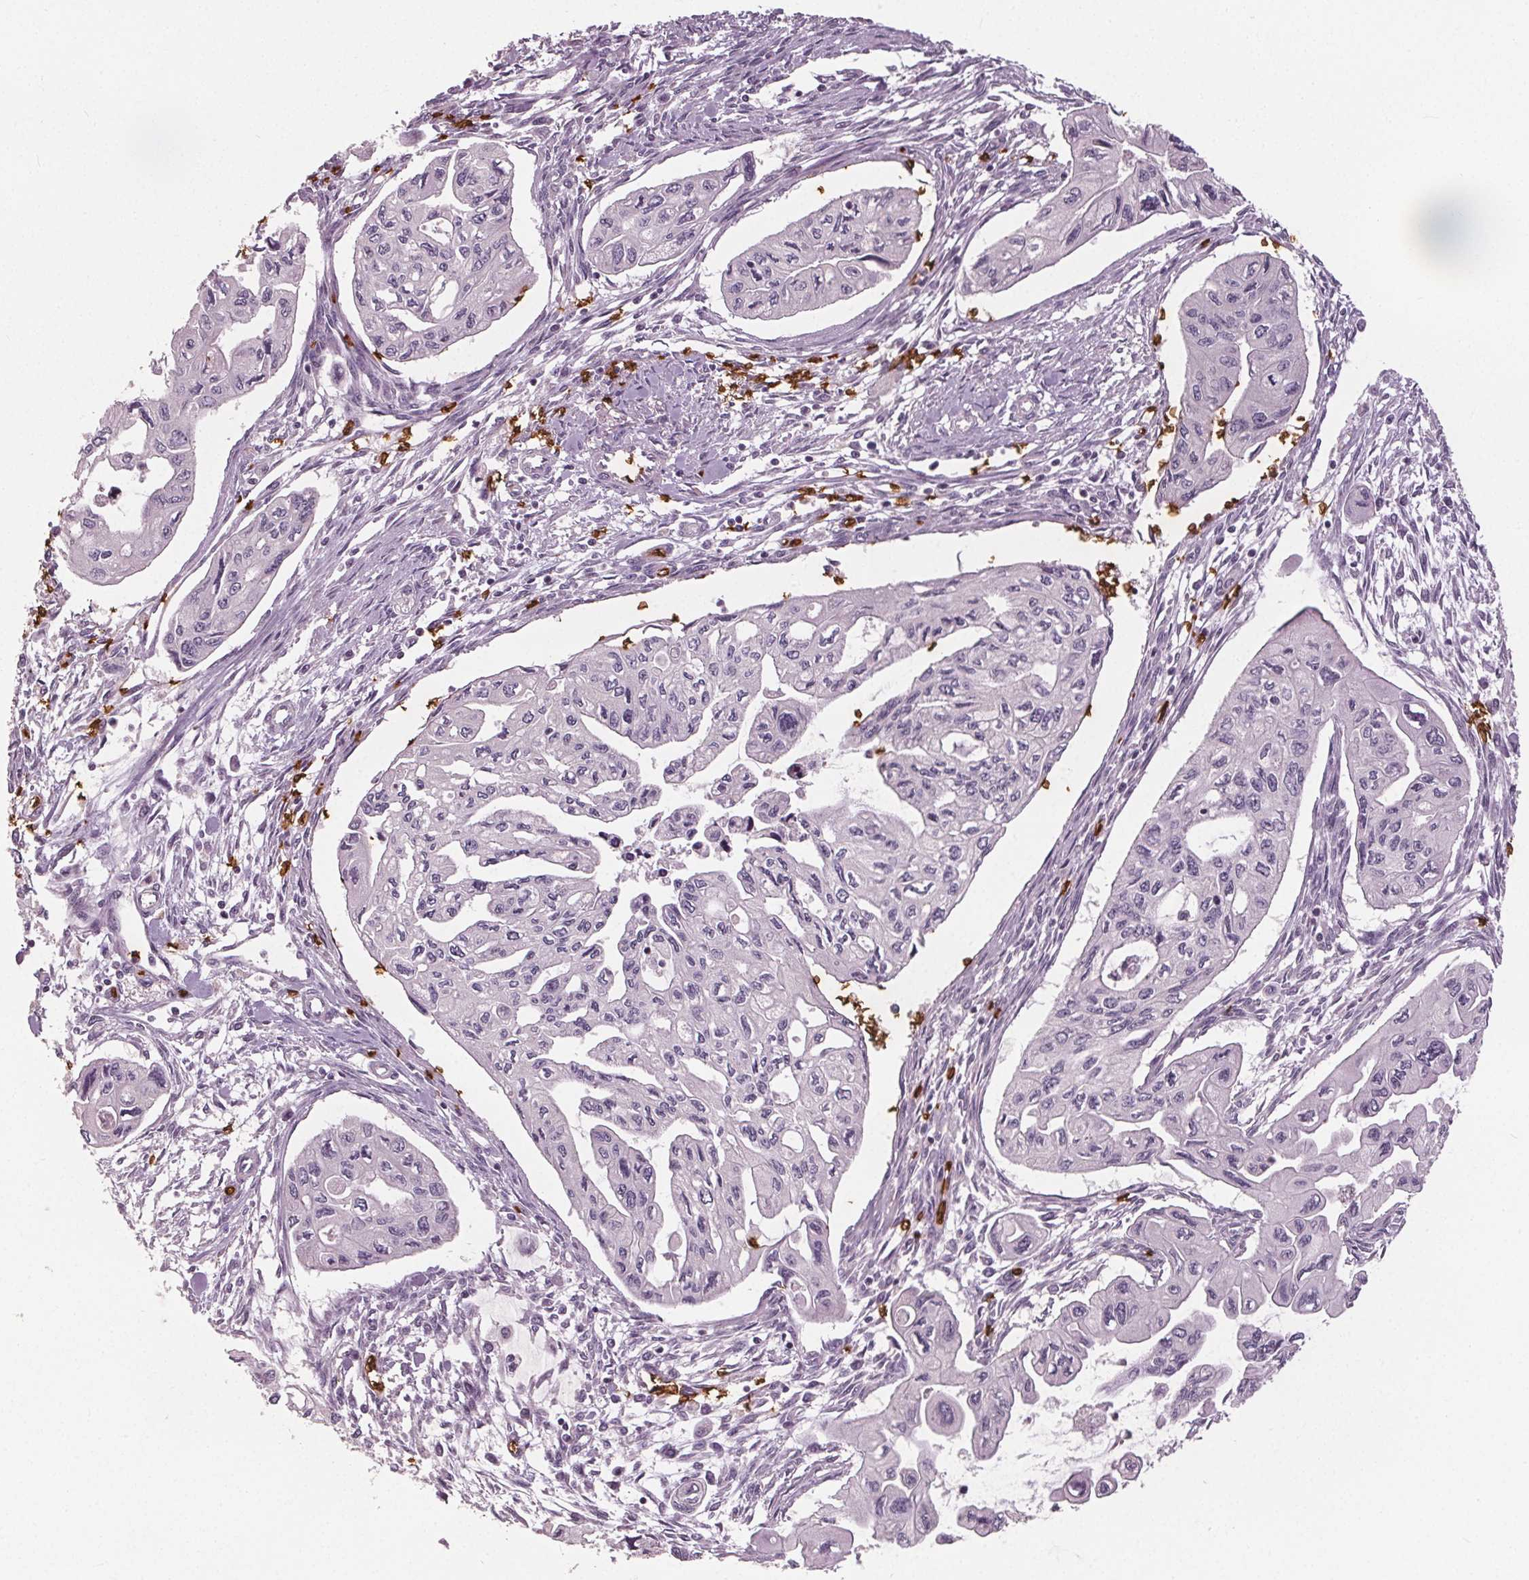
{"staining": {"intensity": "negative", "quantity": "none", "location": "none"}, "tissue": "pancreatic cancer", "cell_type": "Tumor cells", "image_type": "cancer", "snomed": [{"axis": "morphology", "description": "Adenocarcinoma, NOS"}, {"axis": "topography", "description": "Pancreas"}], "caption": "The image shows no significant staining in tumor cells of pancreatic adenocarcinoma.", "gene": "SLC4A1", "patient": {"sex": "female", "age": 76}}